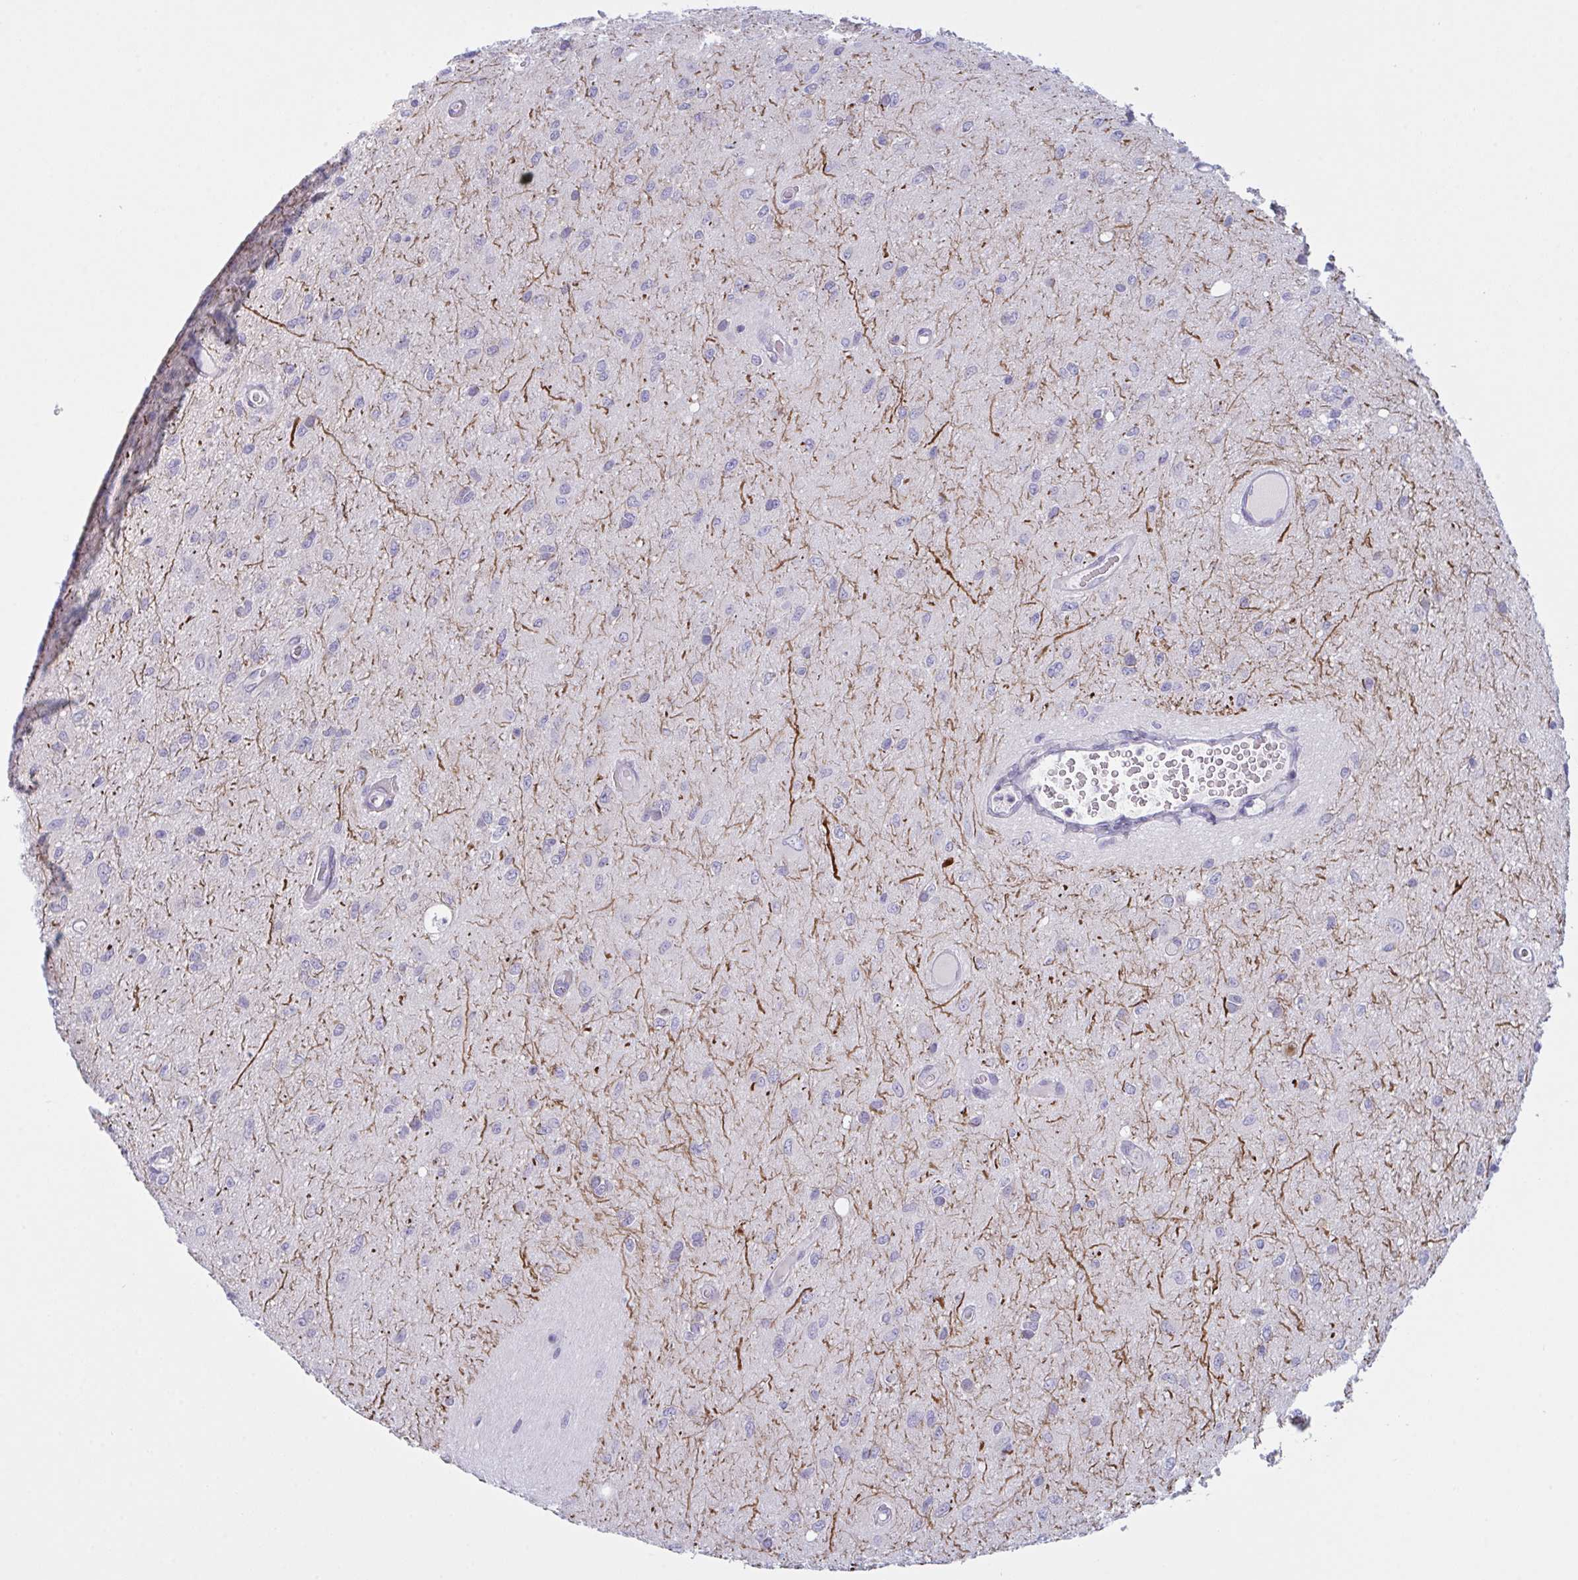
{"staining": {"intensity": "negative", "quantity": "none", "location": "none"}, "tissue": "glioma", "cell_type": "Tumor cells", "image_type": "cancer", "snomed": [{"axis": "morphology", "description": "Glioma, malignant, Low grade"}, {"axis": "topography", "description": "Cerebellum"}], "caption": "Tumor cells show no significant staining in glioma. The staining is performed using DAB brown chromogen with nuclei counter-stained in using hematoxylin.", "gene": "NAA30", "patient": {"sex": "female", "age": 5}}